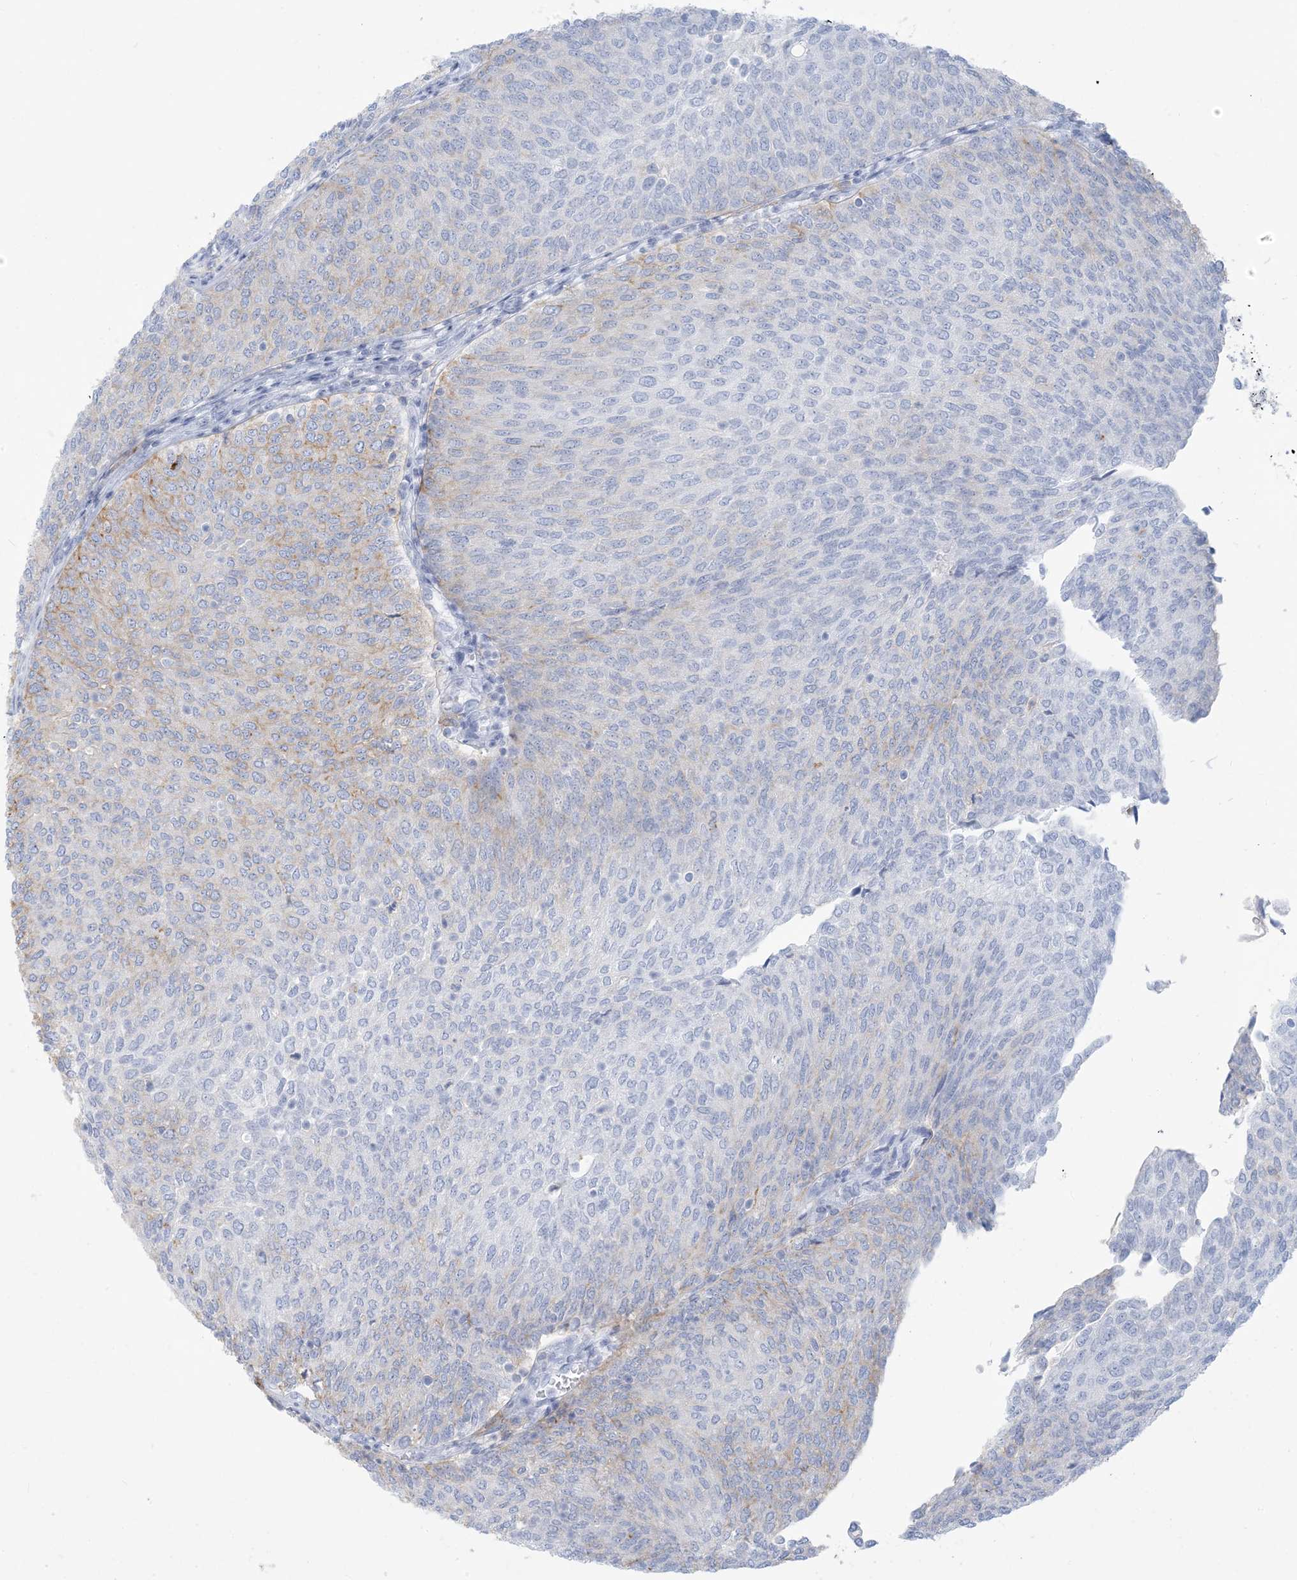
{"staining": {"intensity": "weak", "quantity": "<25%", "location": "cytoplasmic/membranous"}, "tissue": "urothelial cancer", "cell_type": "Tumor cells", "image_type": "cancer", "snomed": [{"axis": "morphology", "description": "Urothelial carcinoma, Low grade"}, {"axis": "topography", "description": "Urinary bladder"}], "caption": "Human low-grade urothelial carcinoma stained for a protein using immunohistochemistry (IHC) demonstrates no expression in tumor cells.", "gene": "HLA-DRB1", "patient": {"sex": "female", "age": 79}}